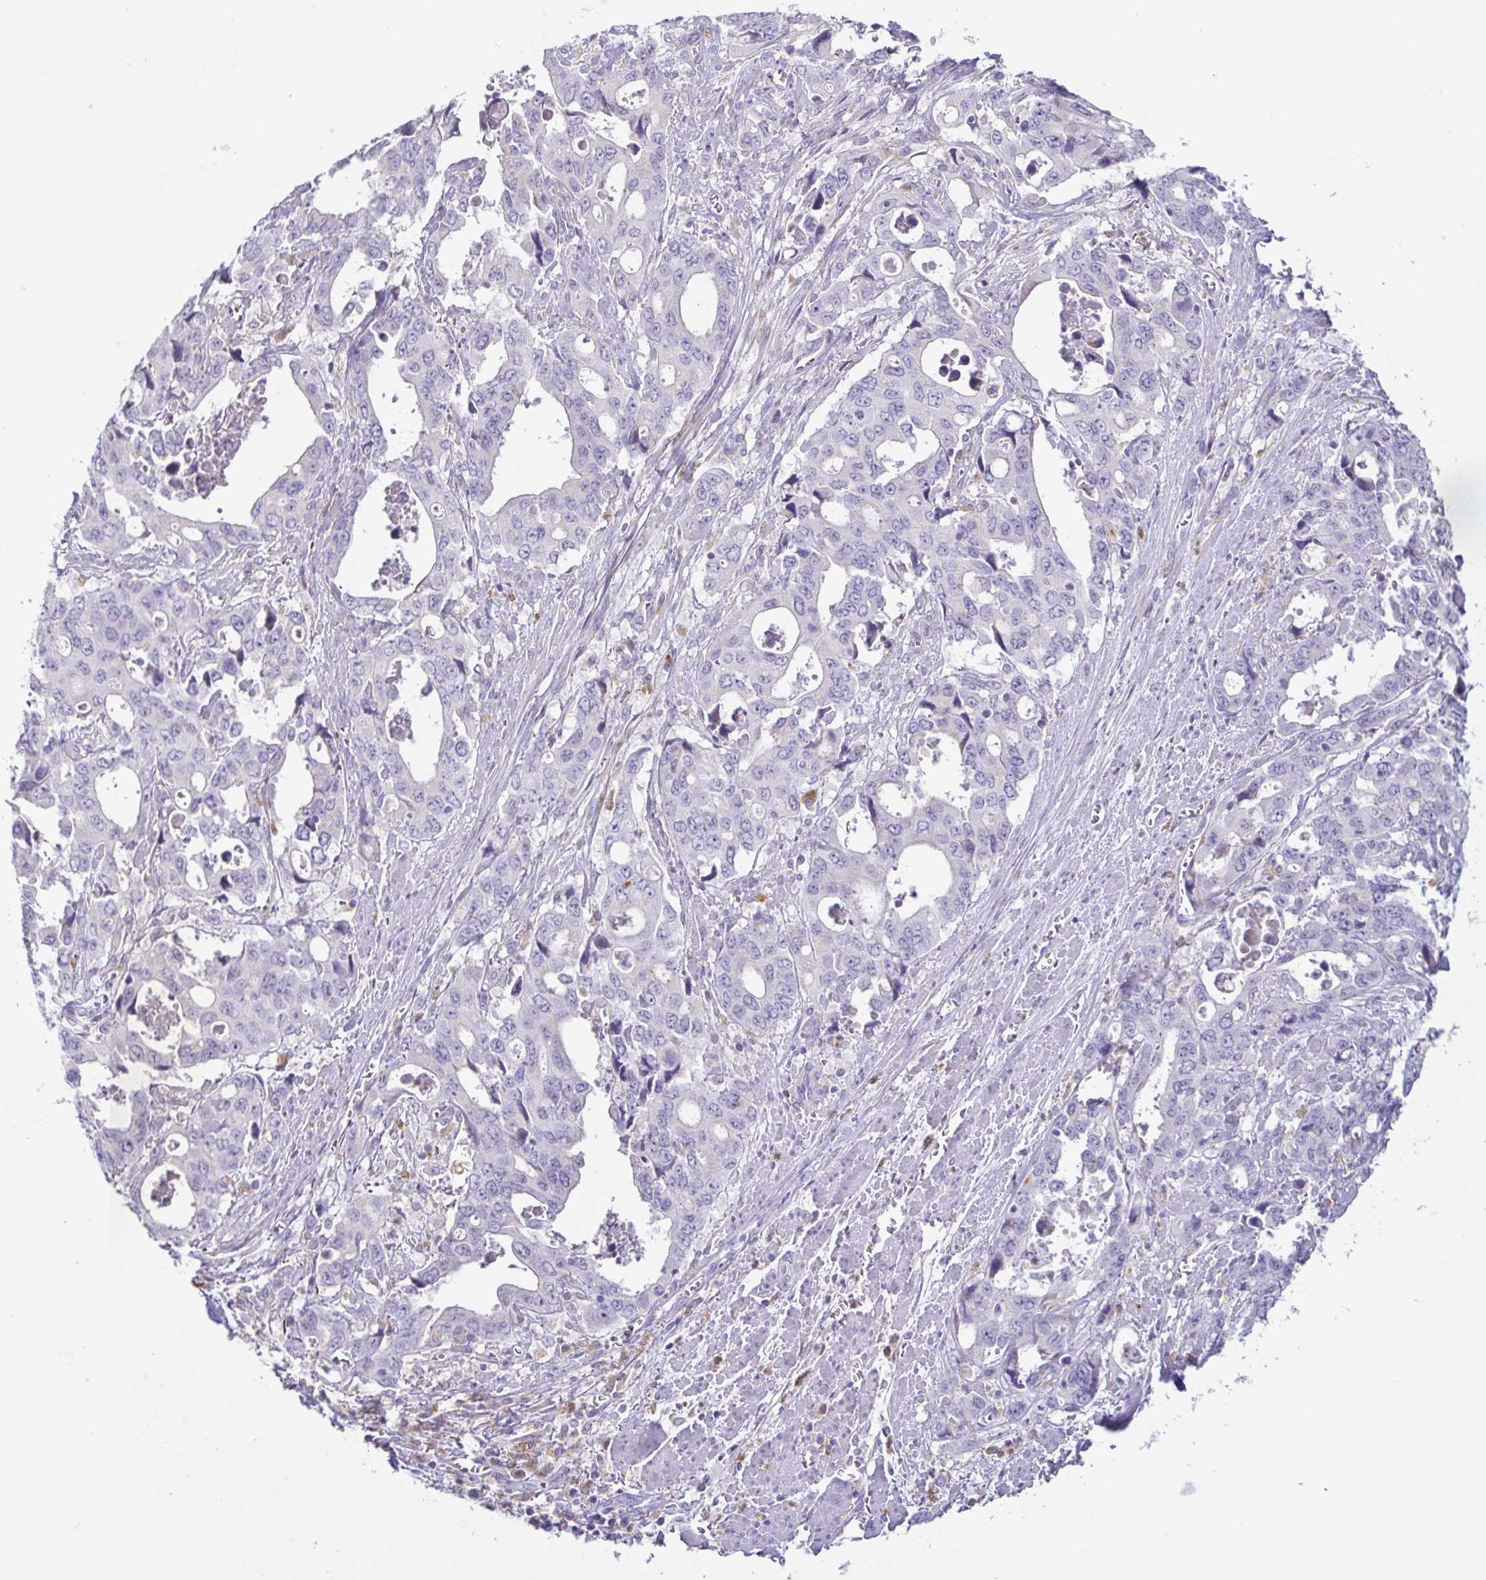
{"staining": {"intensity": "negative", "quantity": "none", "location": "none"}, "tissue": "stomach cancer", "cell_type": "Tumor cells", "image_type": "cancer", "snomed": [{"axis": "morphology", "description": "Adenocarcinoma, NOS"}, {"axis": "topography", "description": "Stomach, upper"}], "caption": "The photomicrograph shows no significant positivity in tumor cells of stomach cancer (adenocarcinoma). (Brightfield microscopy of DAB (3,3'-diaminobenzidine) IHC at high magnification).", "gene": "ATP6V1G2", "patient": {"sex": "male", "age": 74}}